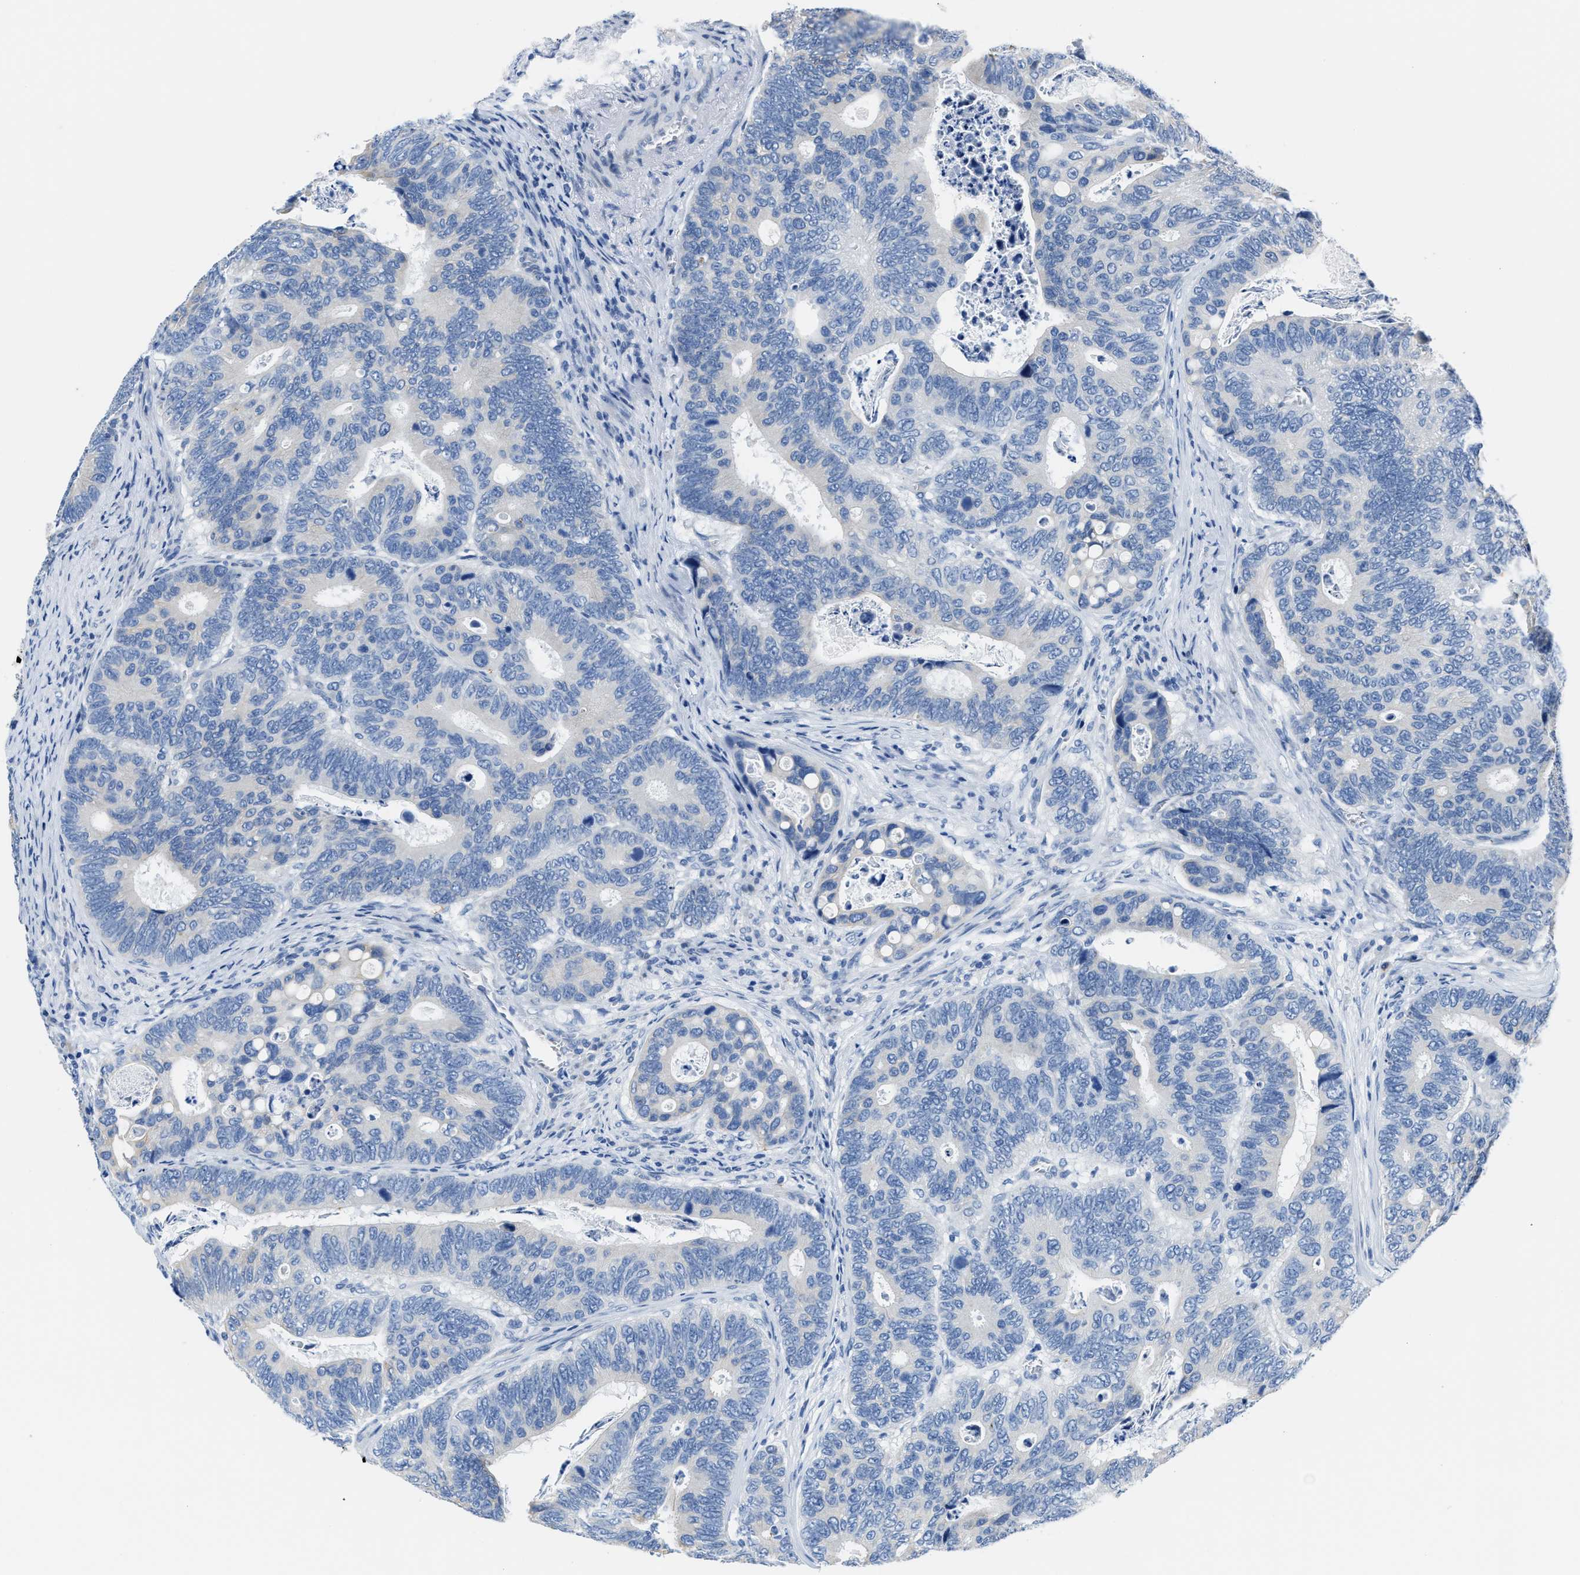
{"staining": {"intensity": "negative", "quantity": "none", "location": "none"}, "tissue": "colorectal cancer", "cell_type": "Tumor cells", "image_type": "cancer", "snomed": [{"axis": "morphology", "description": "Inflammation, NOS"}, {"axis": "morphology", "description": "Adenocarcinoma, NOS"}, {"axis": "topography", "description": "Colon"}], "caption": "Immunohistochemistry (IHC) of human colorectal adenocarcinoma shows no positivity in tumor cells.", "gene": "ASZ1", "patient": {"sex": "male", "age": 72}}